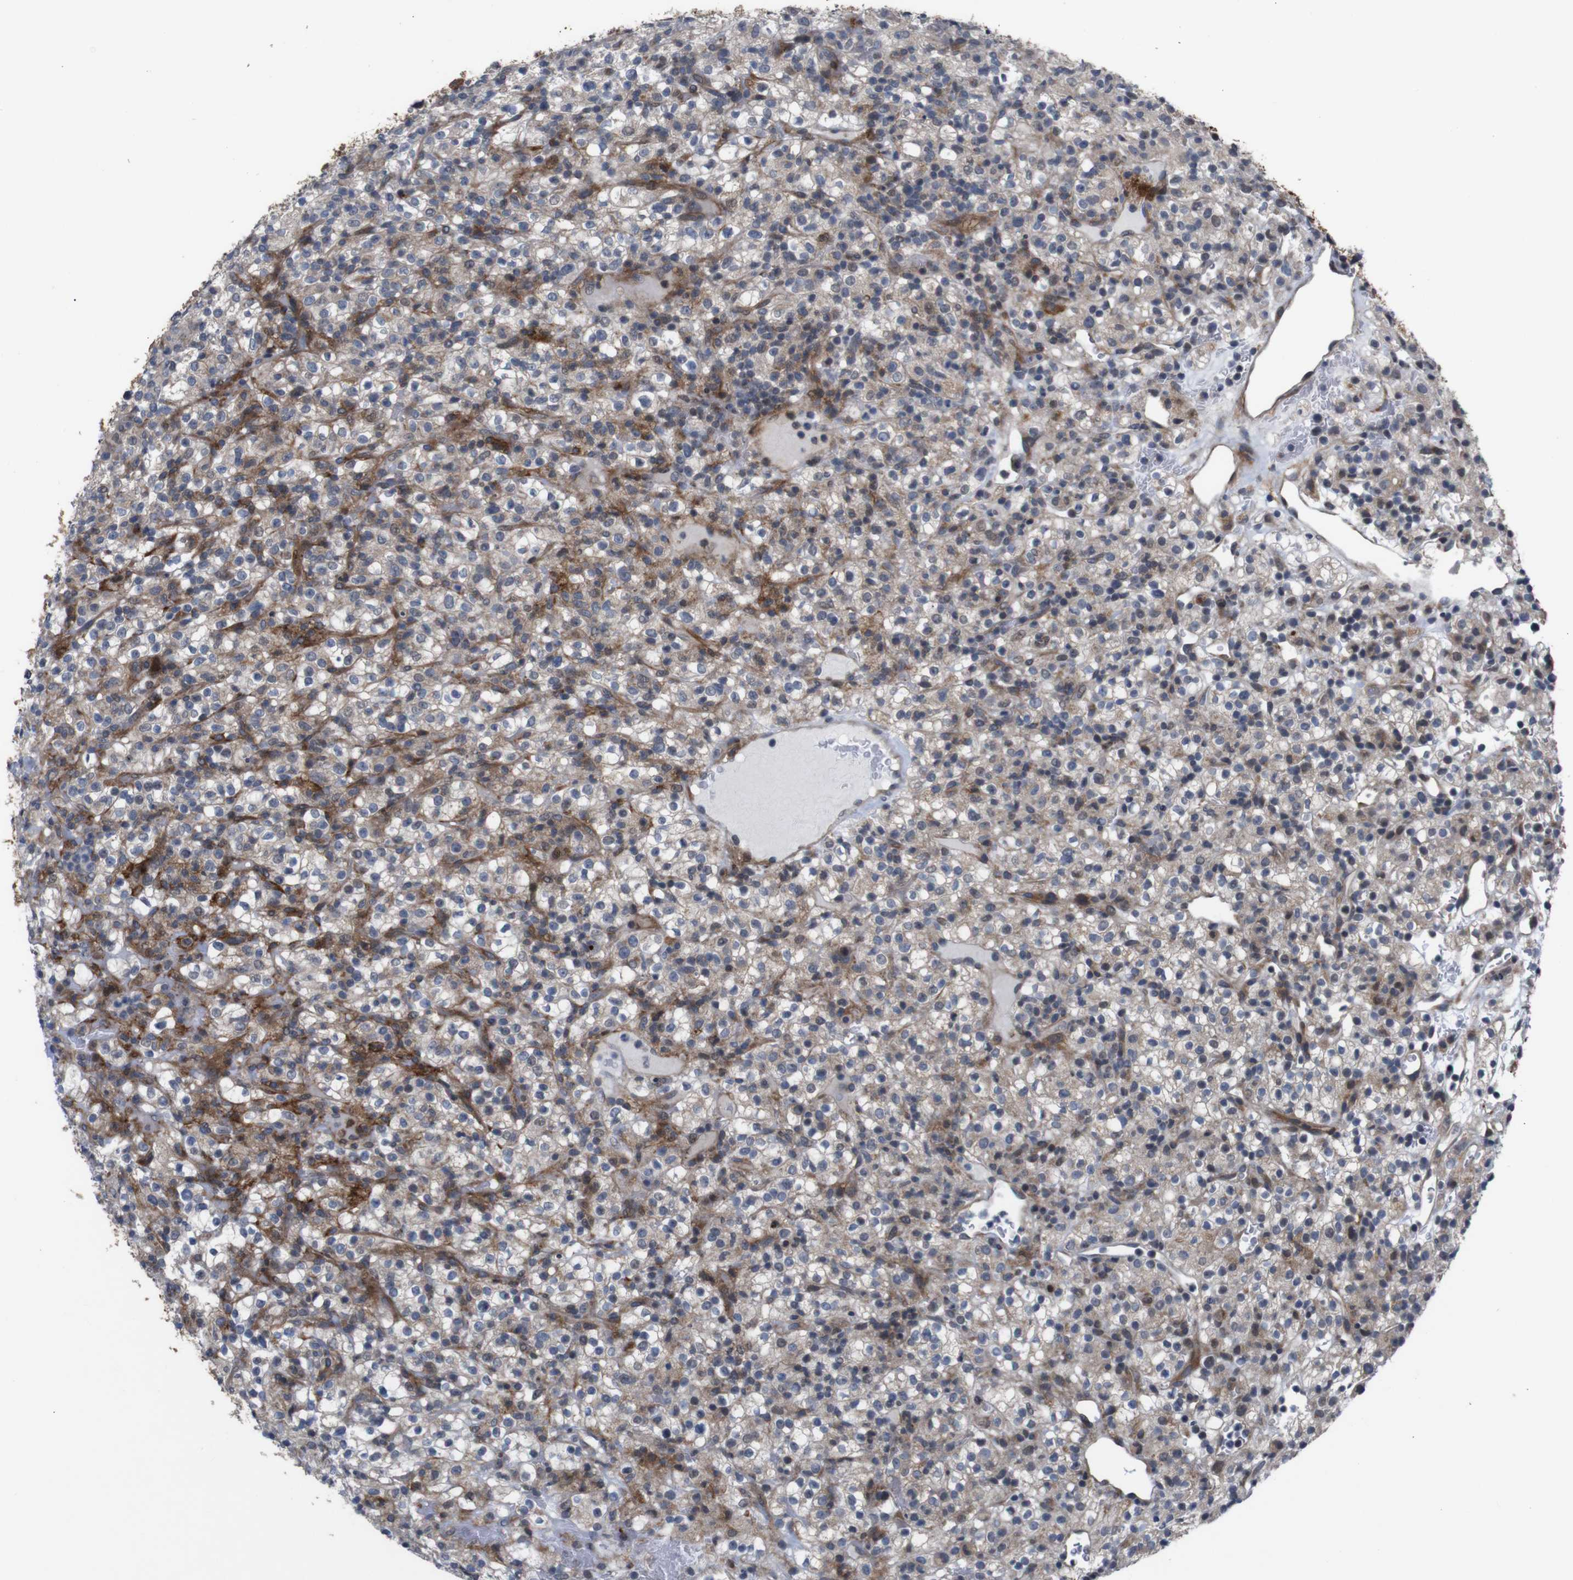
{"staining": {"intensity": "weak", "quantity": ">75%", "location": "cytoplasmic/membranous"}, "tissue": "renal cancer", "cell_type": "Tumor cells", "image_type": "cancer", "snomed": [{"axis": "morphology", "description": "Normal tissue, NOS"}, {"axis": "morphology", "description": "Adenocarcinoma, NOS"}, {"axis": "topography", "description": "Kidney"}], "caption": "Tumor cells demonstrate weak cytoplasmic/membranous expression in about >75% of cells in renal adenocarcinoma.", "gene": "ATP7B", "patient": {"sex": "female", "age": 72}}